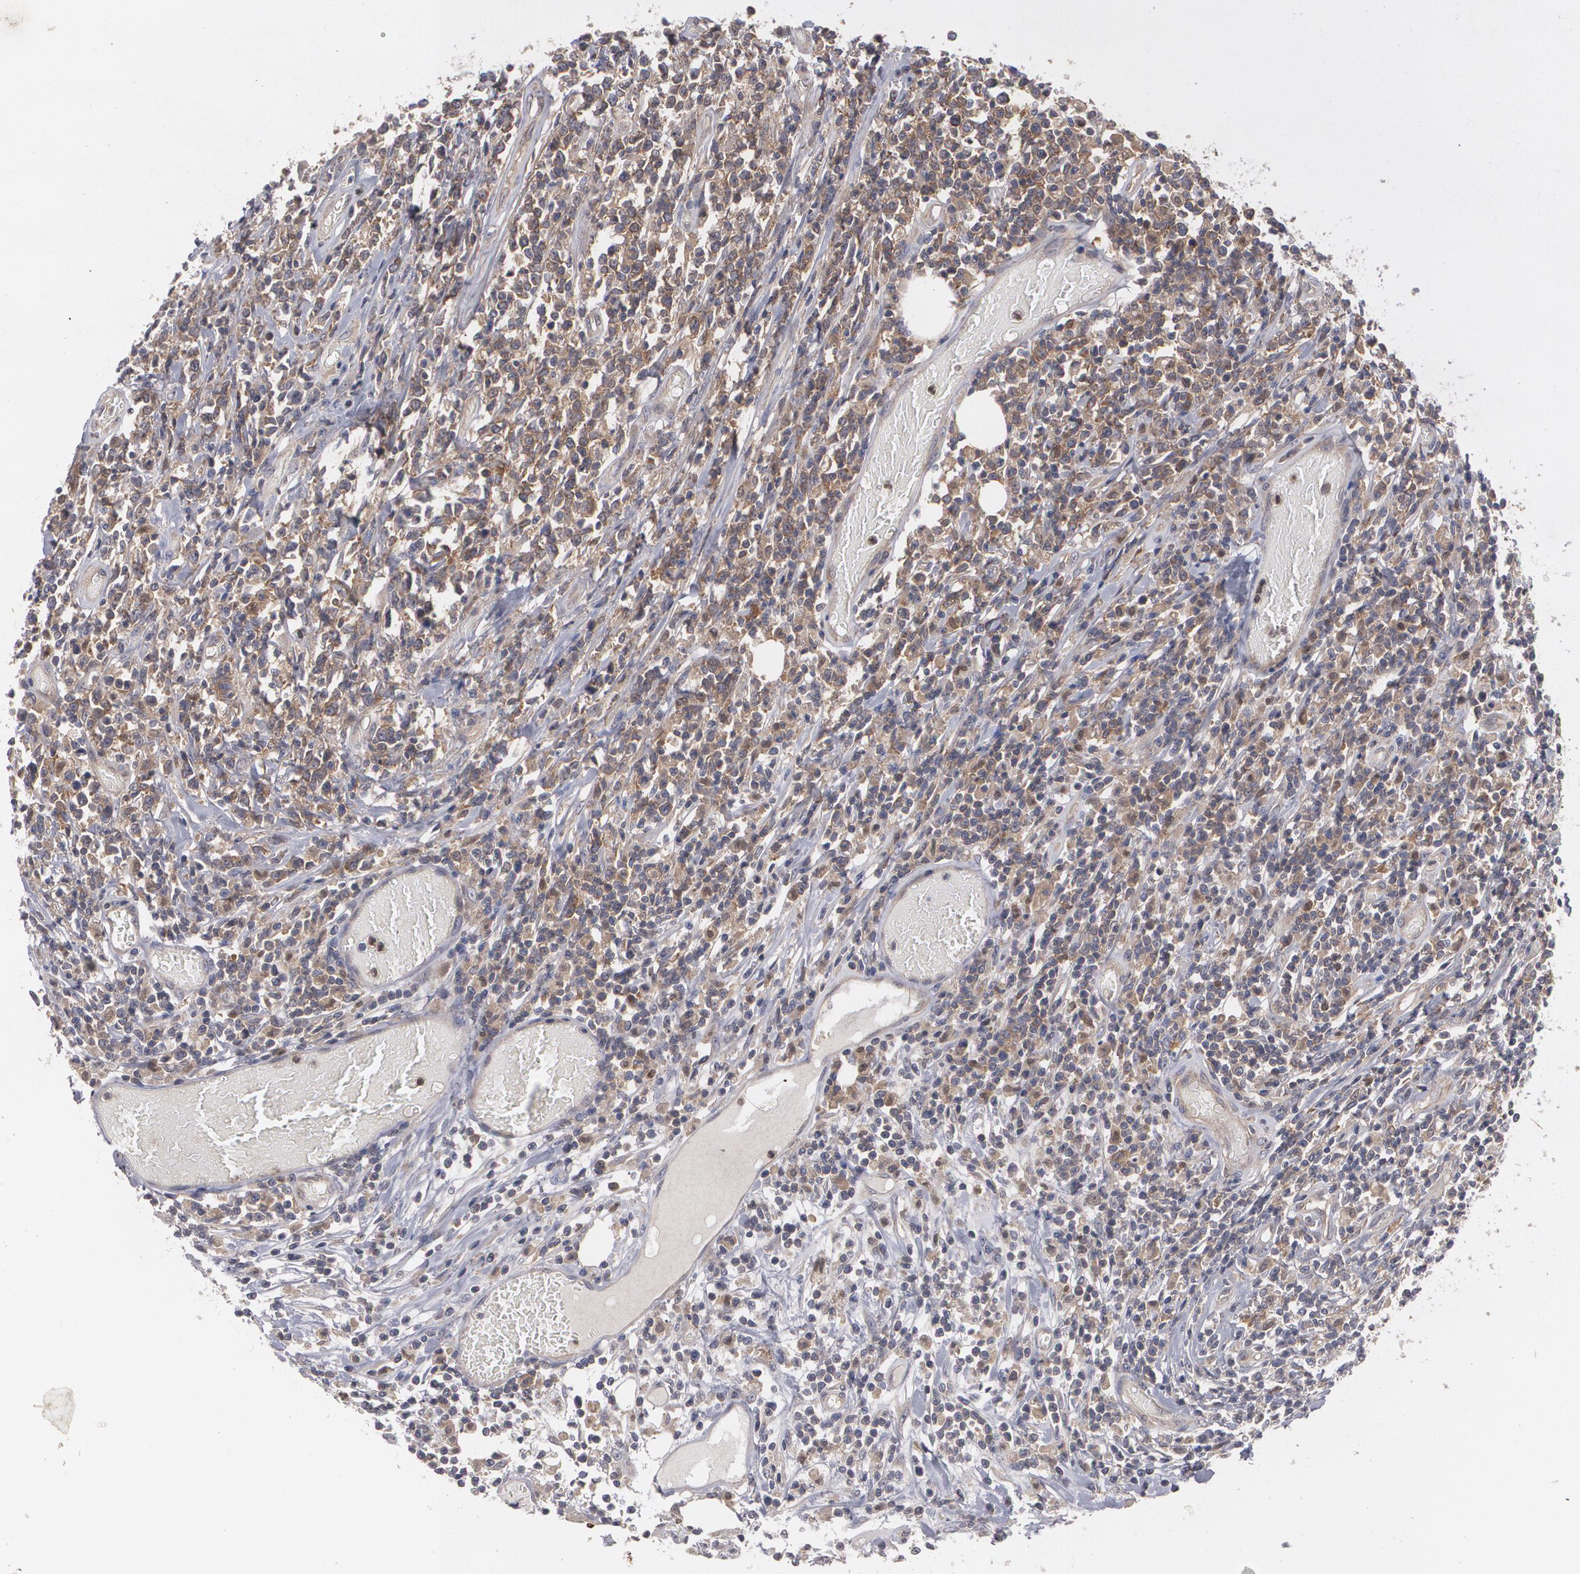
{"staining": {"intensity": "moderate", "quantity": ">75%", "location": "cytoplasmic/membranous"}, "tissue": "lymphoma", "cell_type": "Tumor cells", "image_type": "cancer", "snomed": [{"axis": "morphology", "description": "Malignant lymphoma, non-Hodgkin's type, High grade"}, {"axis": "topography", "description": "Colon"}], "caption": "The immunohistochemical stain shows moderate cytoplasmic/membranous expression in tumor cells of lymphoma tissue. Nuclei are stained in blue.", "gene": "HTT", "patient": {"sex": "male", "age": 82}}